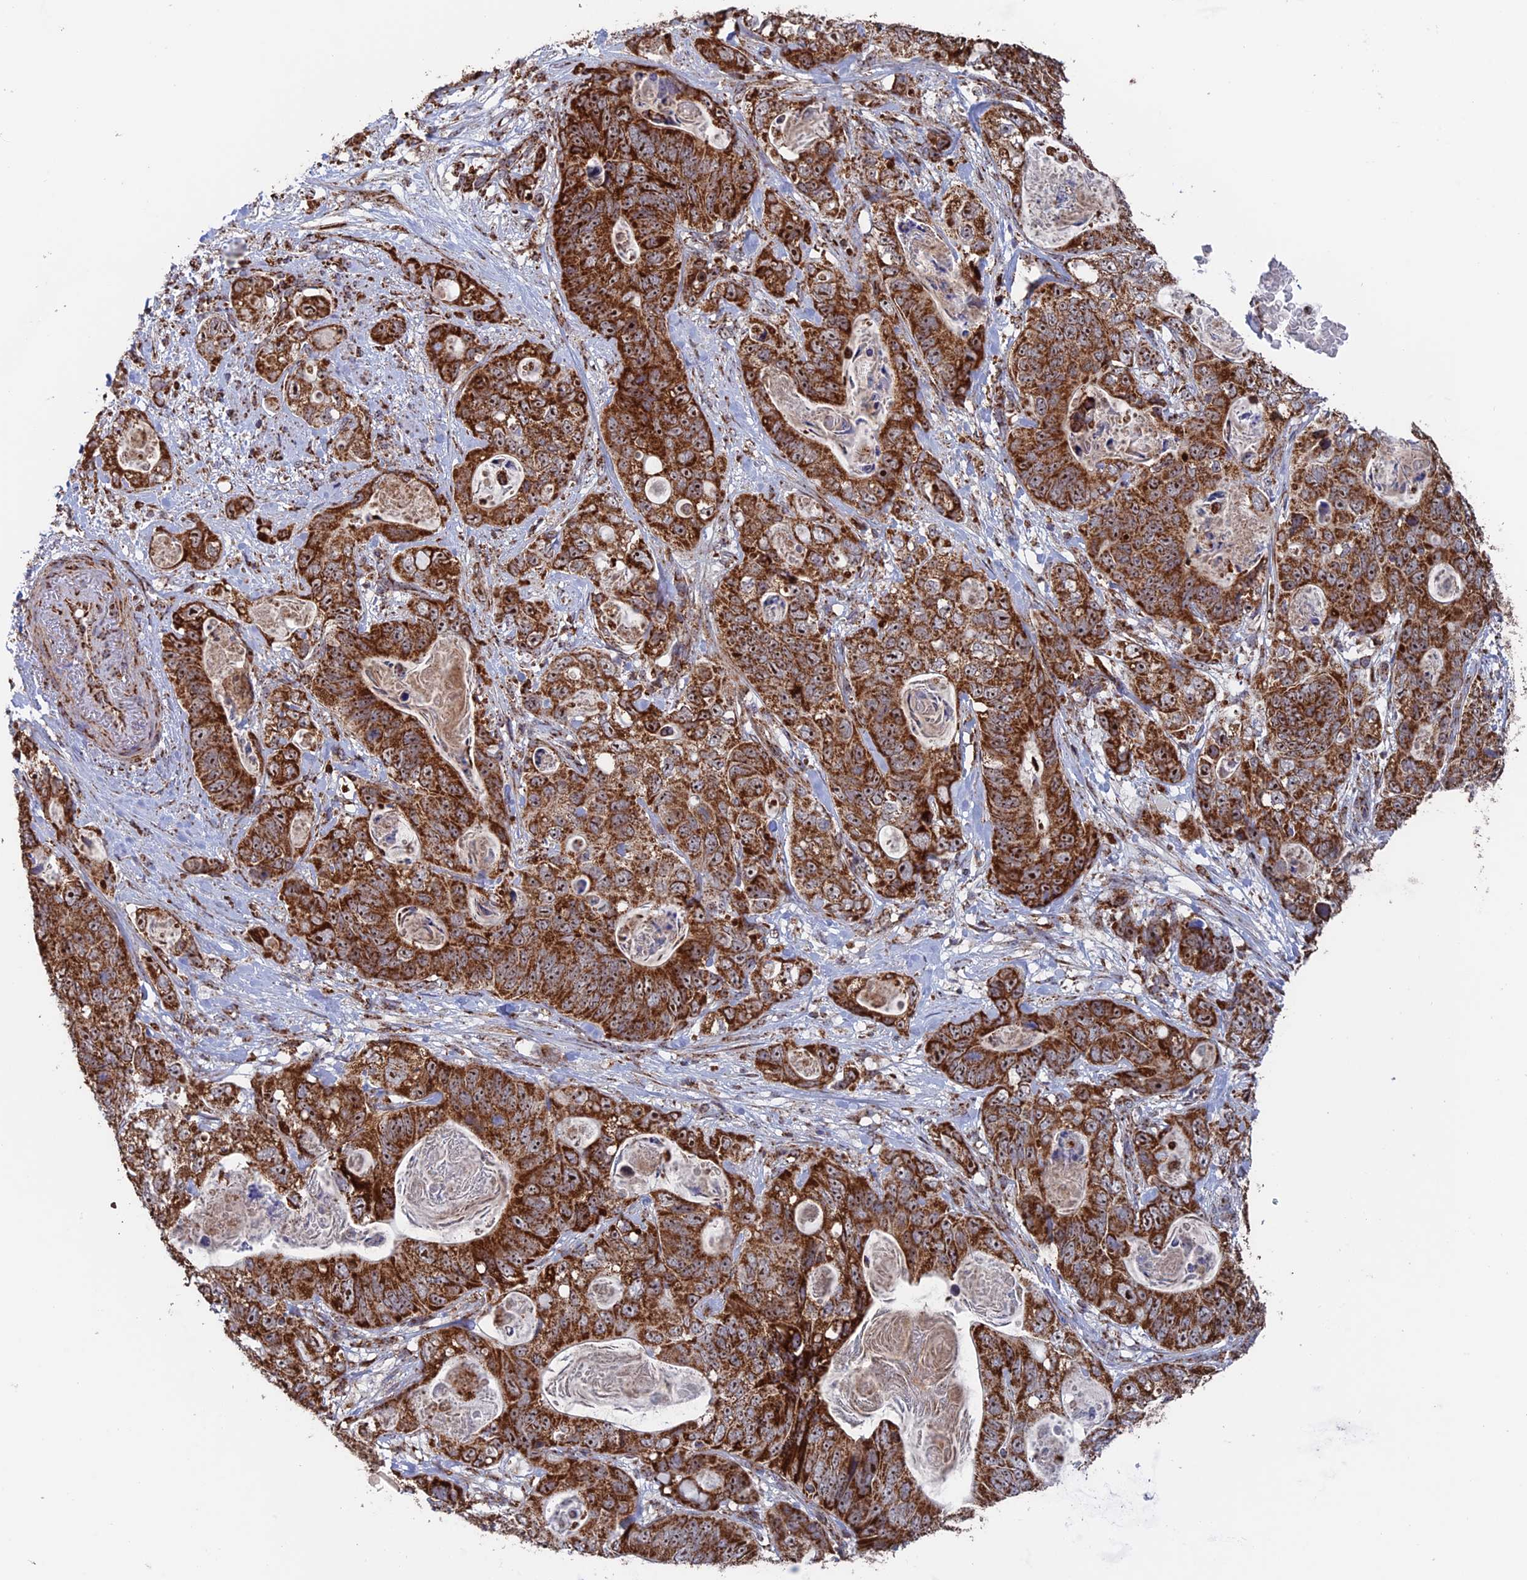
{"staining": {"intensity": "strong", "quantity": ">75%", "location": "cytoplasmic/membranous,nuclear"}, "tissue": "stomach cancer", "cell_type": "Tumor cells", "image_type": "cancer", "snomed": [{"axis": "morphology", "description": "Normal tissue, NOS"}, {"axis": "morphology", "description": "Adenocarcinoma, NOS"}, {"axis": "topography", "description": "Stomach"}], "caption": "Immunohistochemistry (IHC) photomicrograph of neoplastic tissue: human stomach cancer stained using immunohistochemistry (IHC) reveals high levels of strong protein expression localized specifically in the cytoplasmic/membranous and nuclear of tumor cells, appearing as a cytoplasmic/membranous and nuclear brown color.", "gene": "DTYMK", "patient": {"sex": "female", "age": 89}}